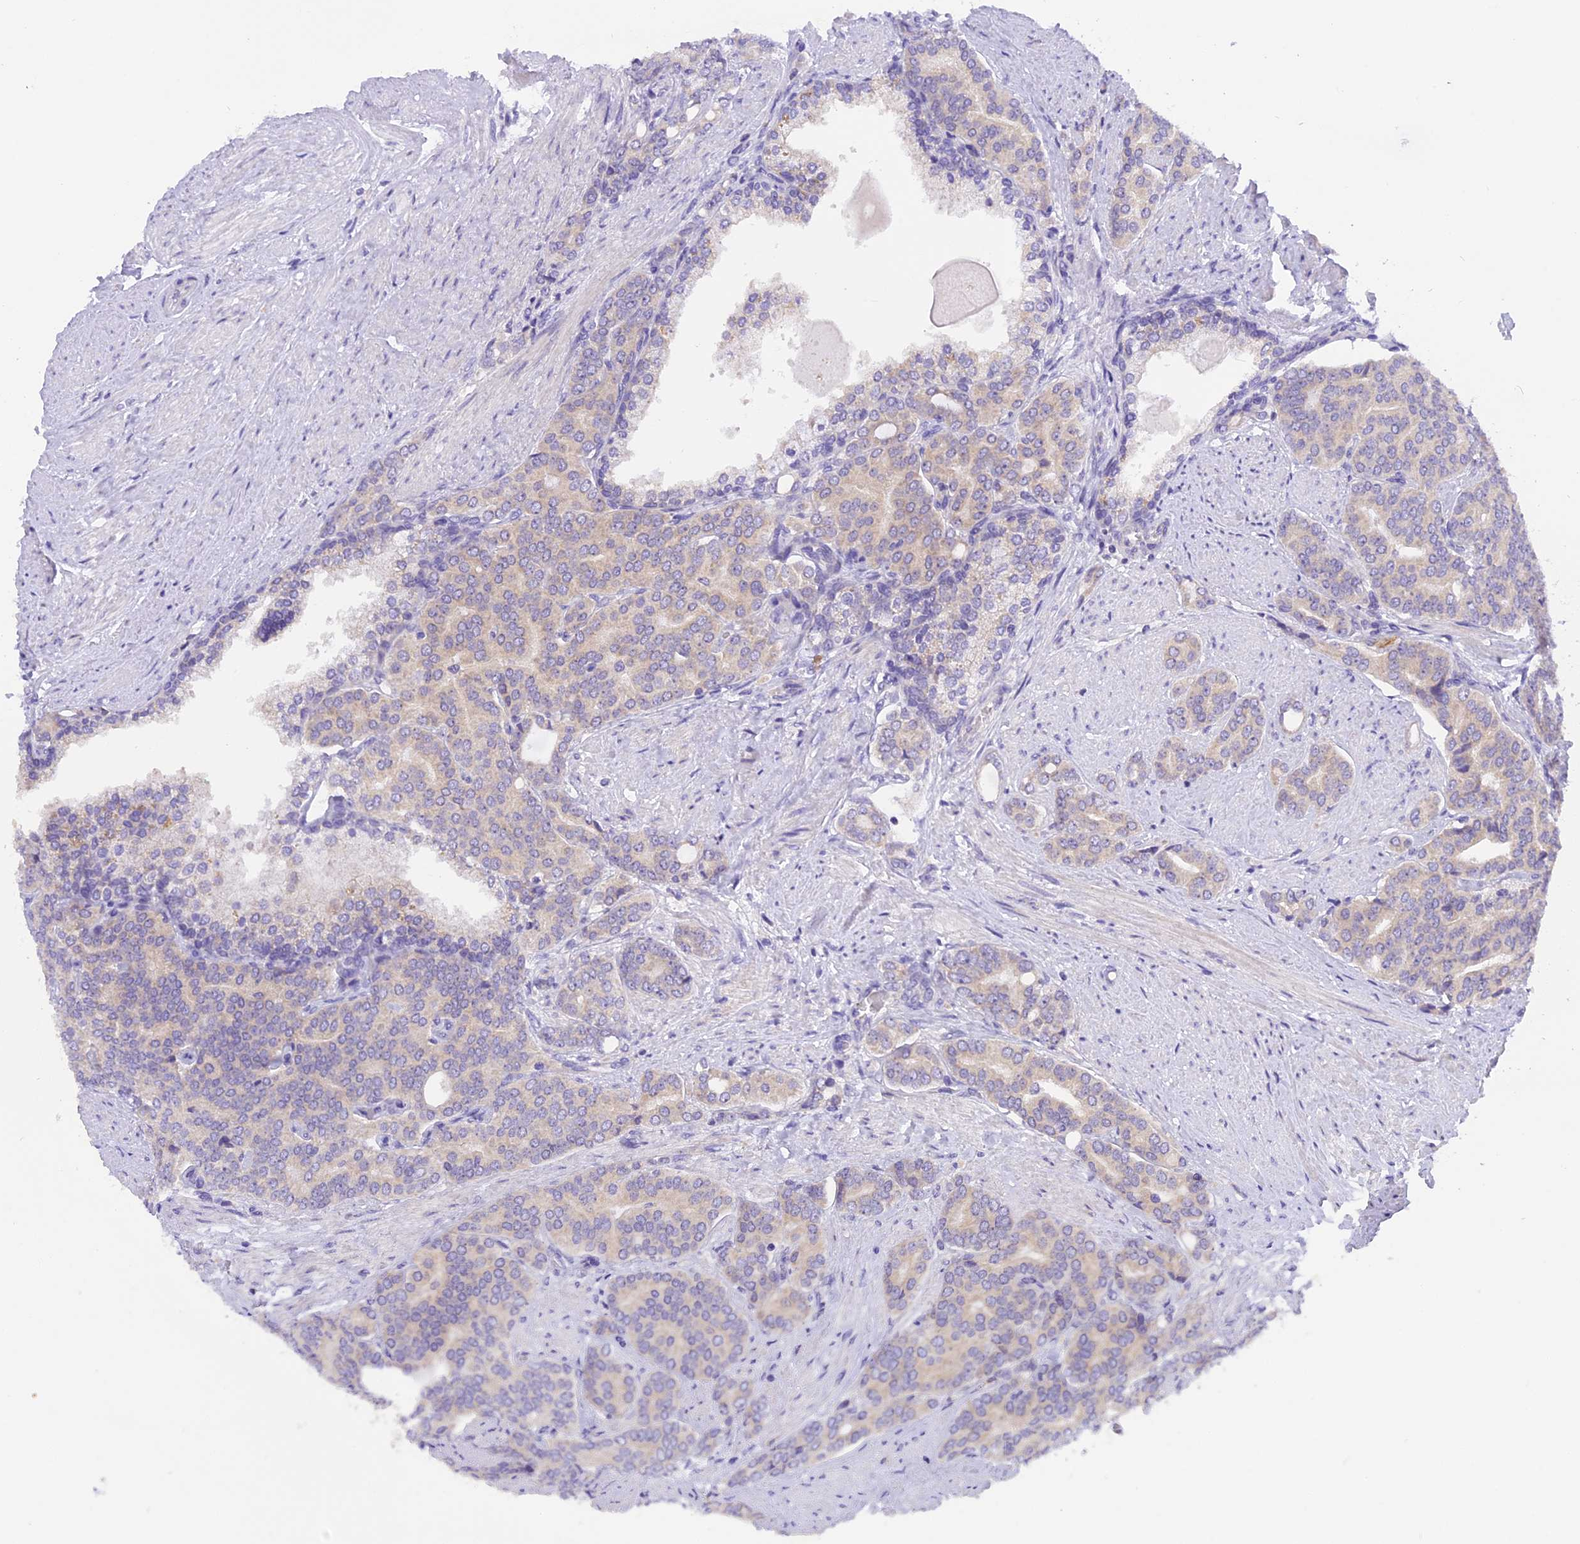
{"staining": {"intensity": "negative", "quantity": "none", "location": "none"}, "tissue": "prostate cancer", "cell_type": "Tumor cells", "image_type": "cancer", "snomed": [{"axis": "morphology", "description": "Adenocarcinoma, High grade"}, {"axis": "topography", "description": "Prostate"}], "caption": "High power microscopy micrograph of an immunohistochemistry image of high-grade adenocarcinoma (prostate), revealing no significant positivity in tumor cells.", "gene": "TRIM3", "patient": {"sex": "male", "age": 67}}